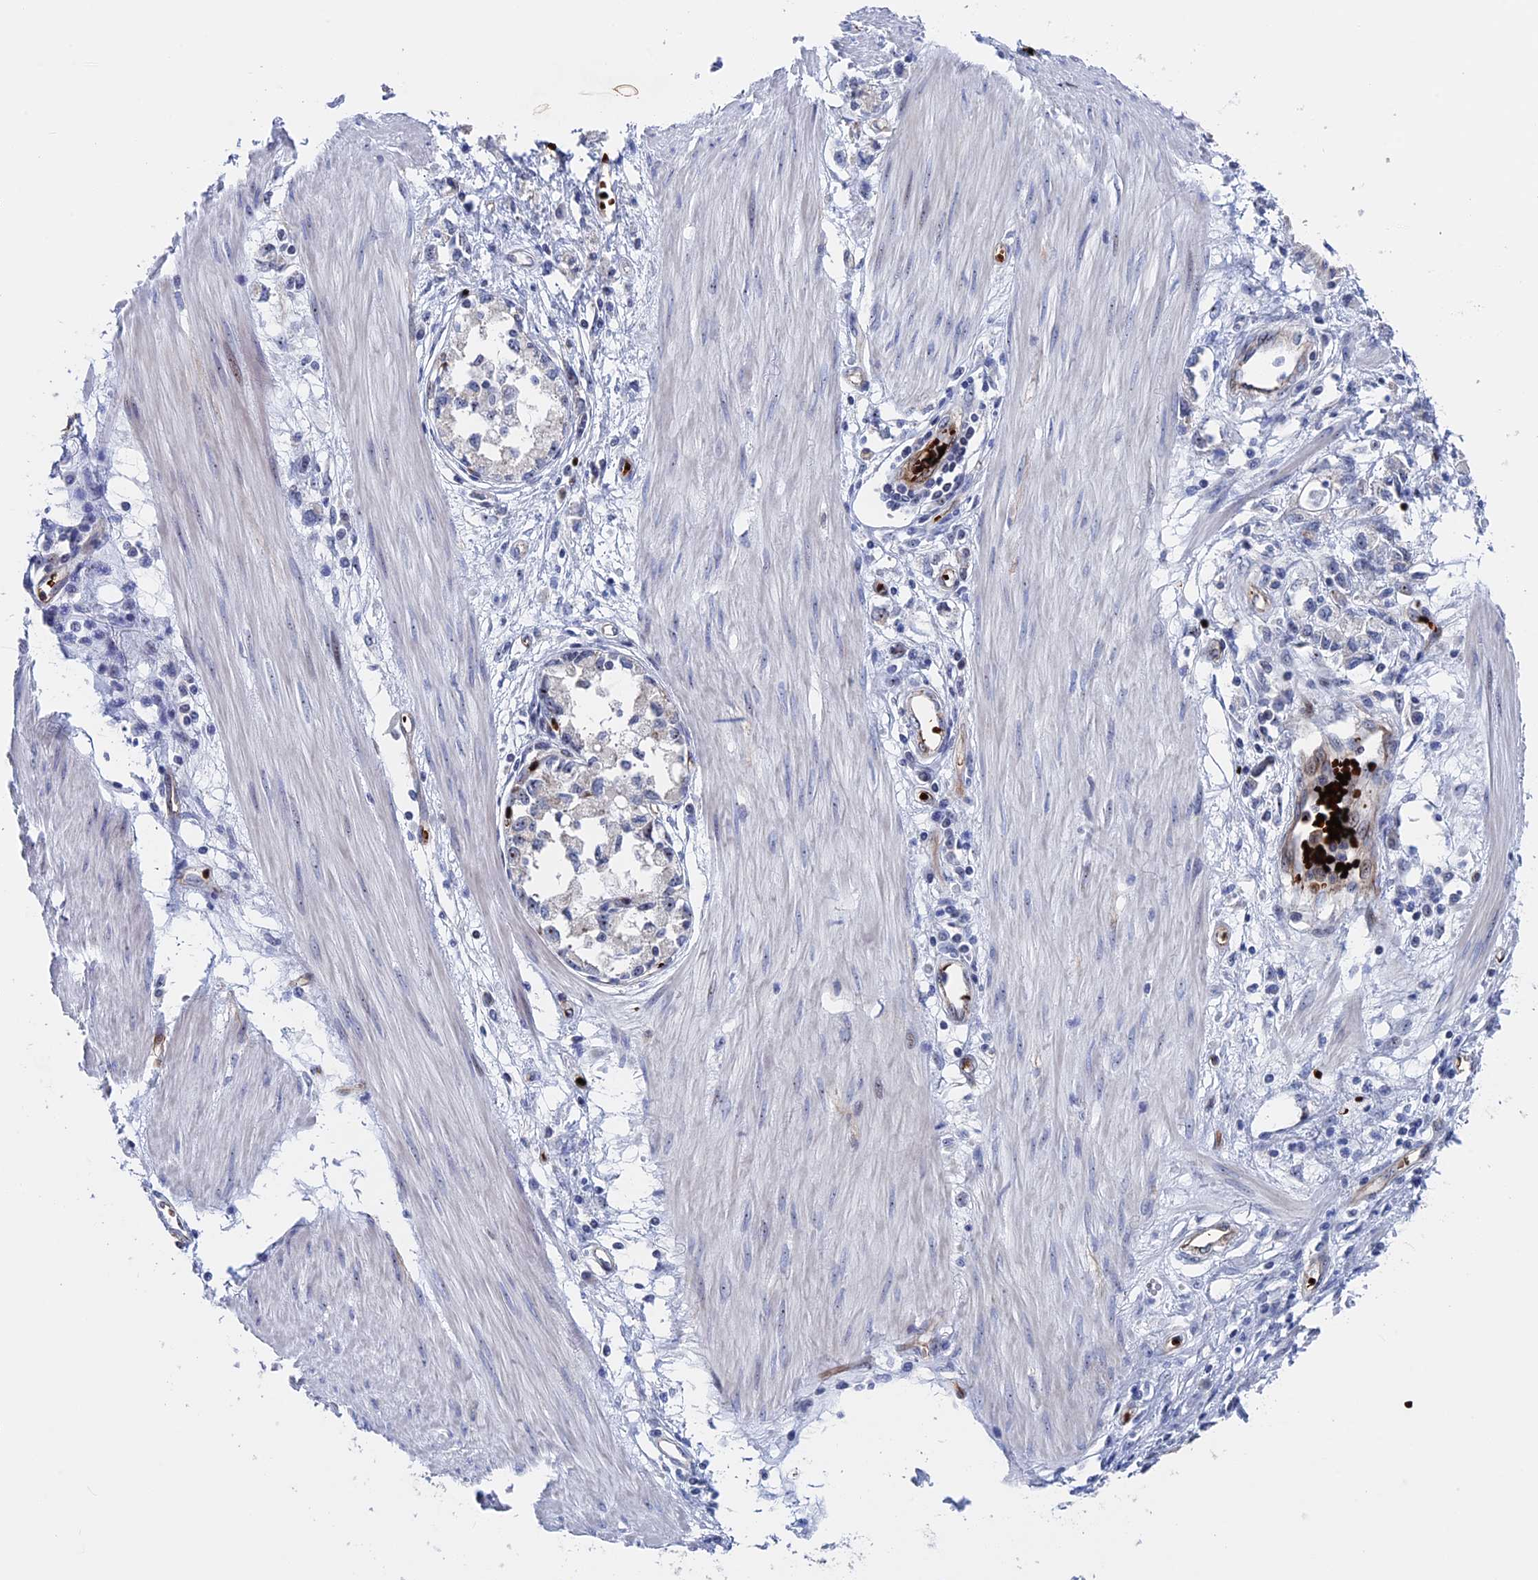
{"staining": {"intensity": "negative", "quantity": "none", "location": "none"}, "tissue": "stomach cancer", "cell_type": "Tumor cells", "image_type": "cancer", "snomed": [{"axis": "morphology", "description": "Adenocarcinoma, NOS"}, {"axis": "topography", "description": "Stomach"}], "caption": "Immunohistochemical staining of stomach cancer shows no significant staining in tumor cells.", "gene": "EXOSC9", "patient": {"sex": "female", "age": 76}}